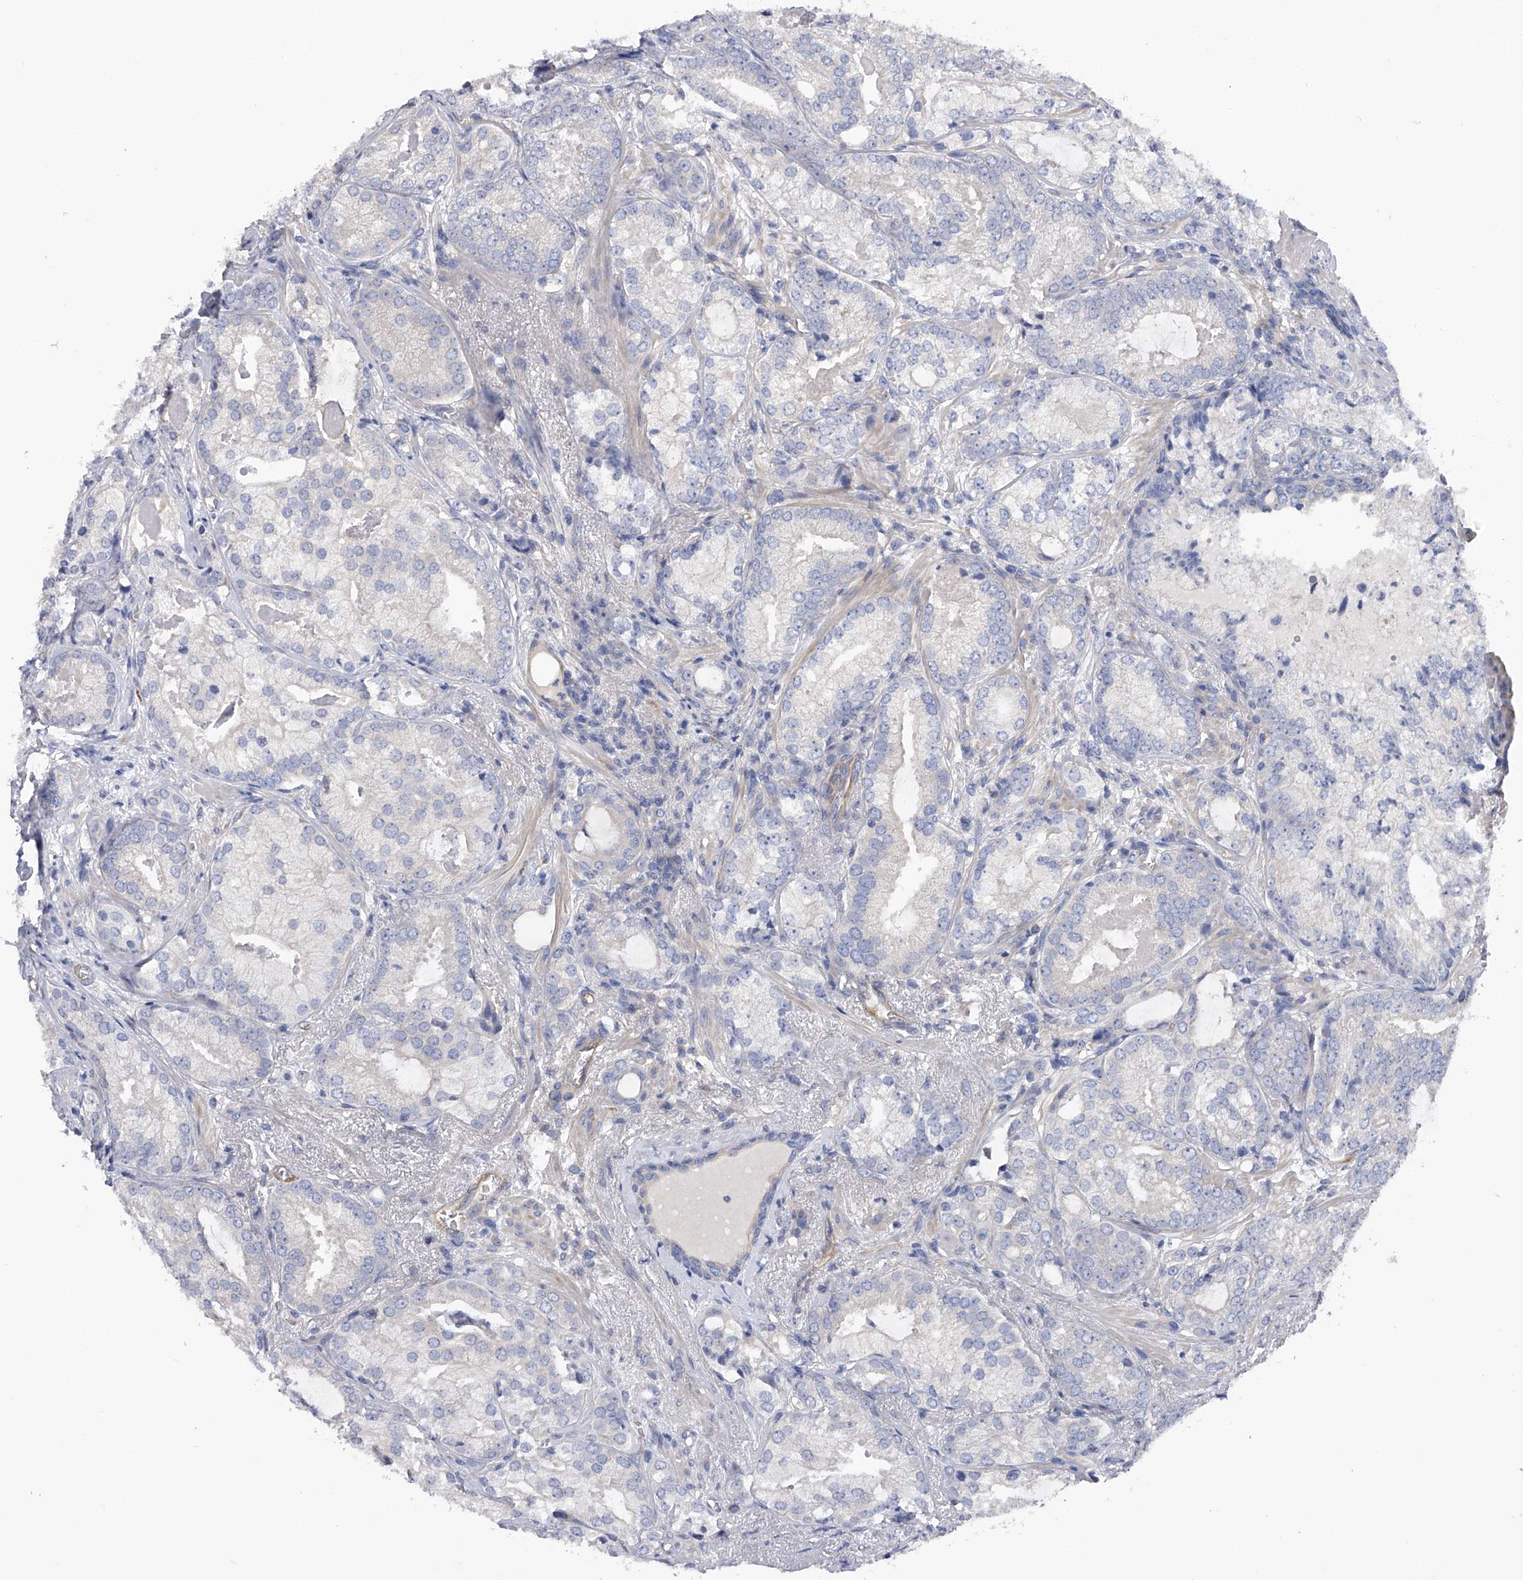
{"staining": {"intensity": "negative", "quantity": "none", "location": "none"}, "tissue": "prostate cancer", "cell_type": "Tumor cells", "image_type": "cancer", "snomed": [{"axis": "morphology", "description": "Normal morphology"}, {"axis": "morphology", "description": "Adenocarcinoma, Low grade"}, {"axis": "topography", "description": "Prostate"}], "caption": "A photomicrograph of human adenocarcinoma (low-grade) (prostate) is negative for staining in tumor cells.", "gene": "RWDD2A", "patient": {"sex": "male", "age": 72}}